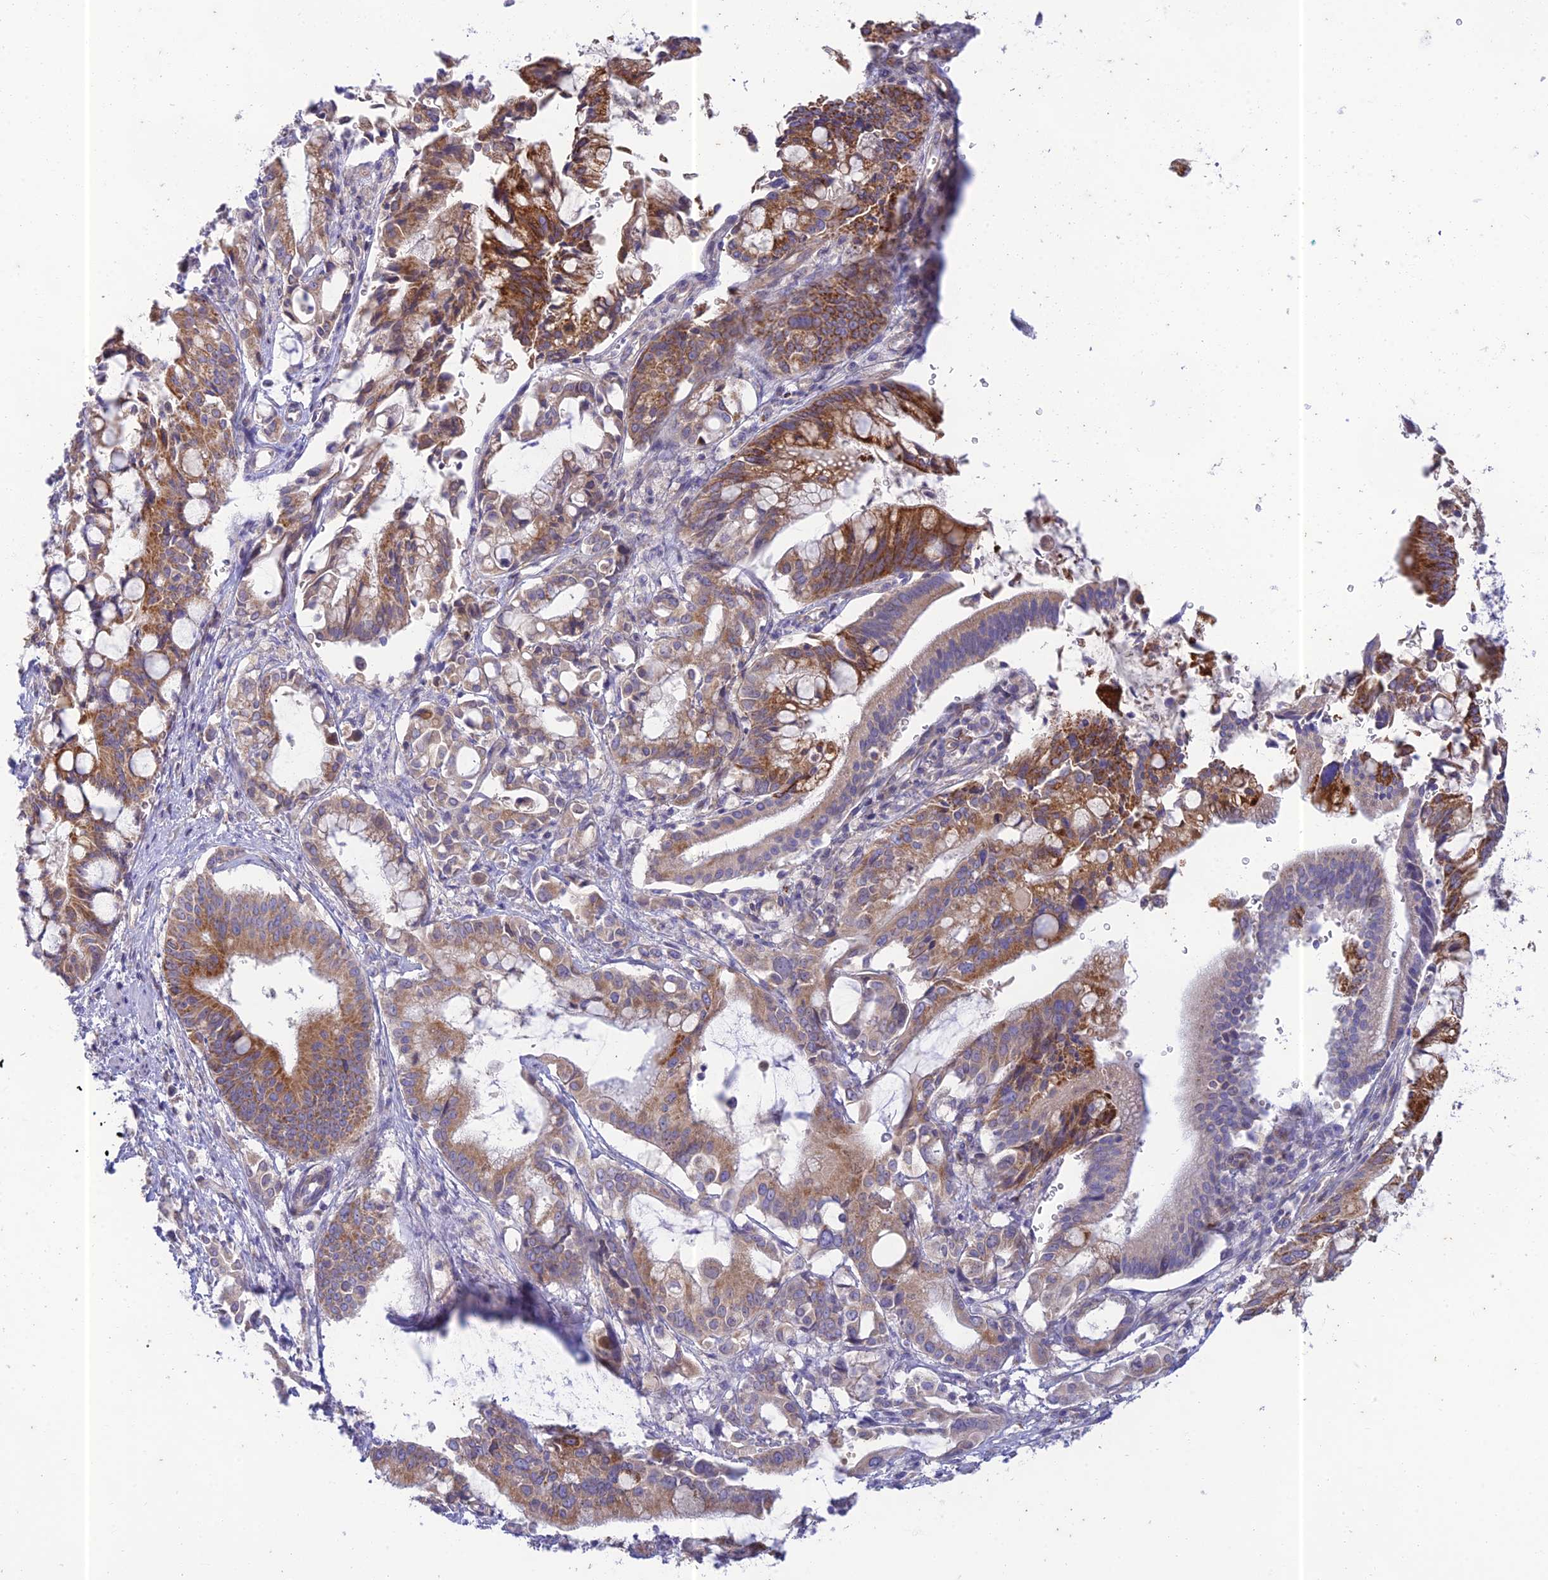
{"staining": {"intensity": "moderate", "quantity": "25%-75%", "location": "cytoplasmic/membranous"}, "tissue": "pancreatic cancer", "cell_type": "Tumor cells", "image_type": "cancer", "snomed": [{"axis": "morphology", "description": "Adenocarcinoma, NOS"}, {"axis": "topography", "description": "Pancreas"}], "caption": "Protein staining reveals moderate cytoplasmic/membranous positivity in approximately 25%-75% of tumor cells in pancreatic adenocarcinoma.", "gene": "PTCD2", "patient": {"sex": "male", "age": 68}}